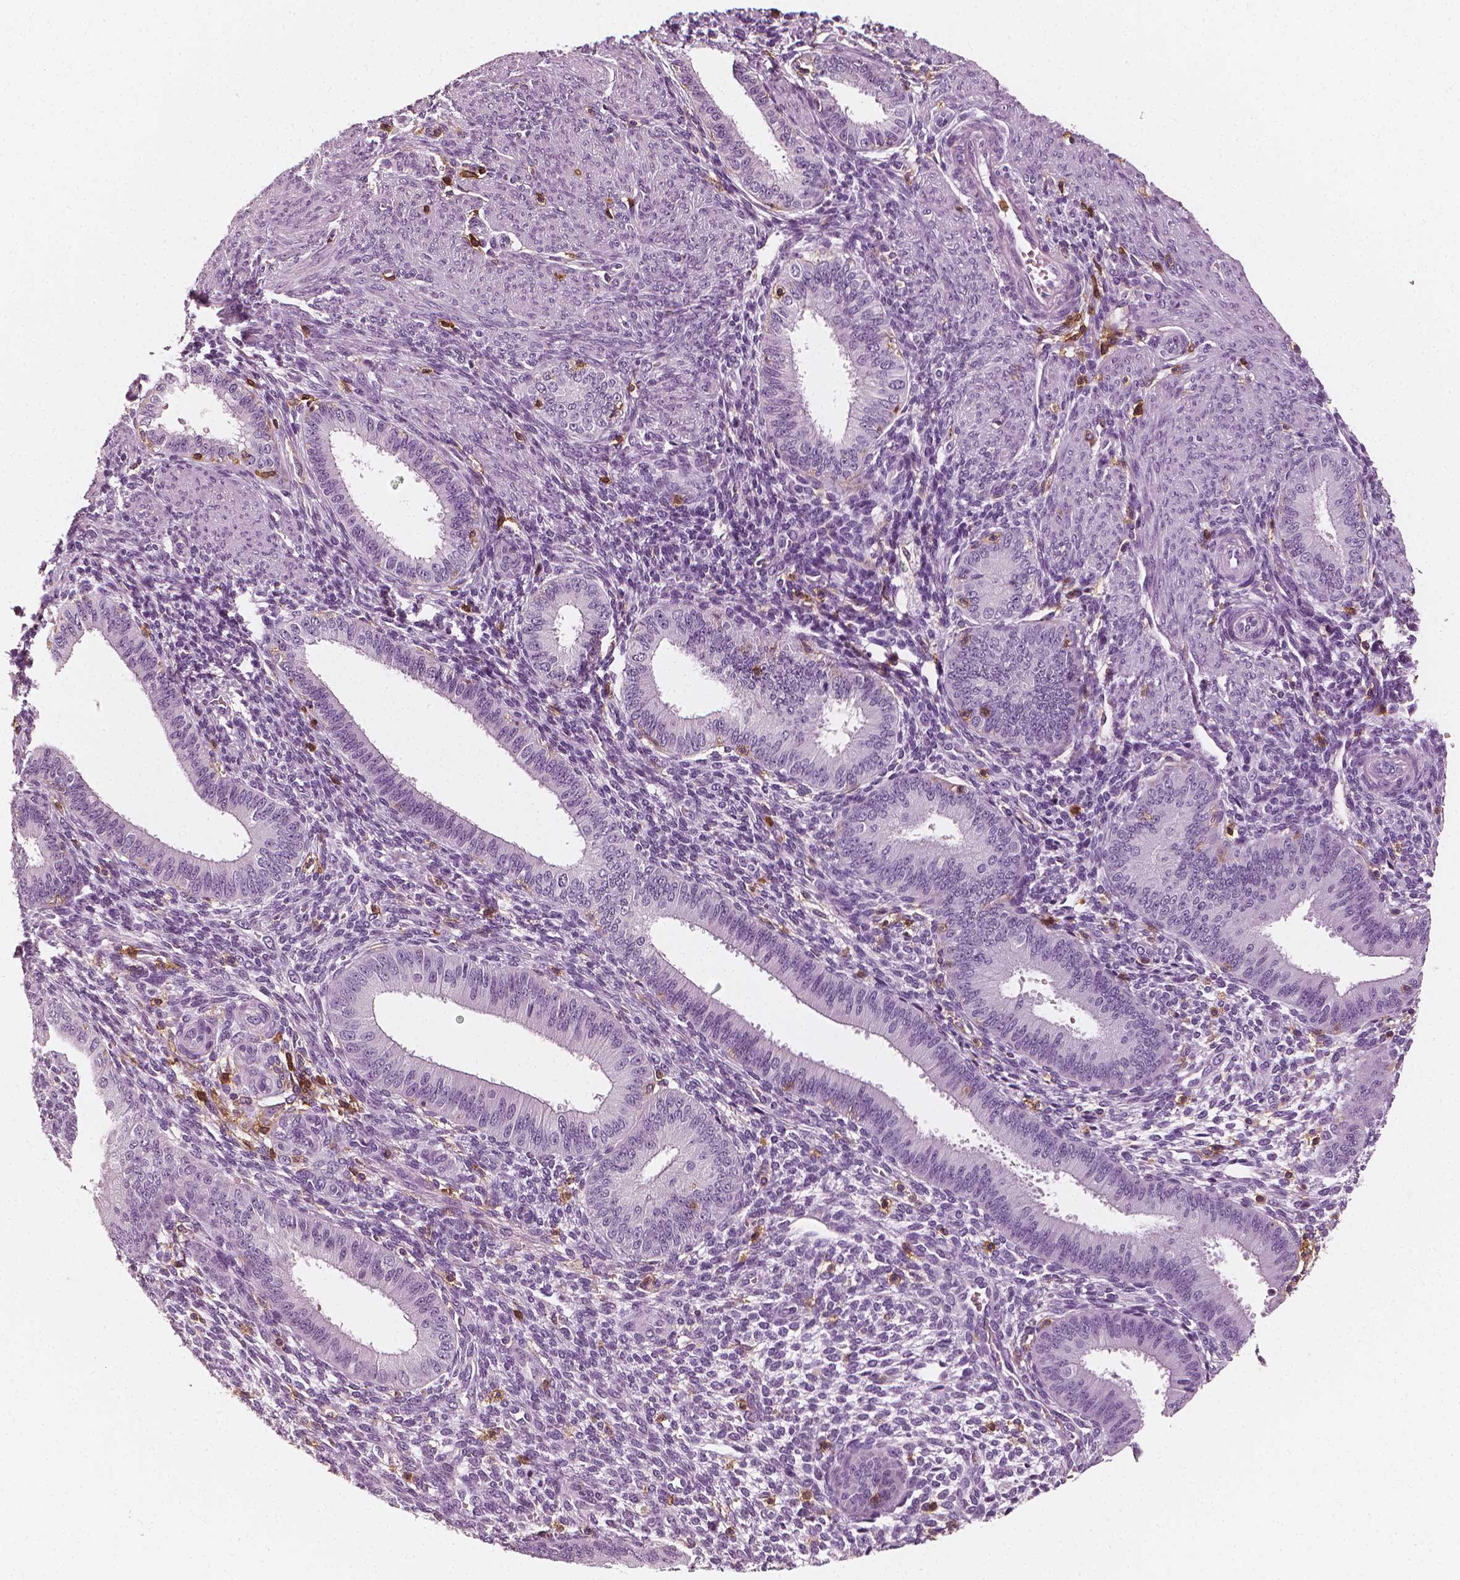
{"staining": {"intensity": "negative", "quantity": "none", "location": "none"}, "tissue": "endometrium", "cell_type": "Cells in endometrial stroma", "image_type": "normal", "snomed": [{"axis": "morphology", "description": "Normal tissue, NOS"}, {"axis": "topography", "description": "Endometrium"}], "caption": "Image shows no protein staining in cells in endometrial stroma of unremarkable endometrium. (Brightfield microscopy of DAB immunohistochemistry (IHC) at high magnification).", "gene": "PTPRC", "patient": {"sex": "female", "age": 39}}